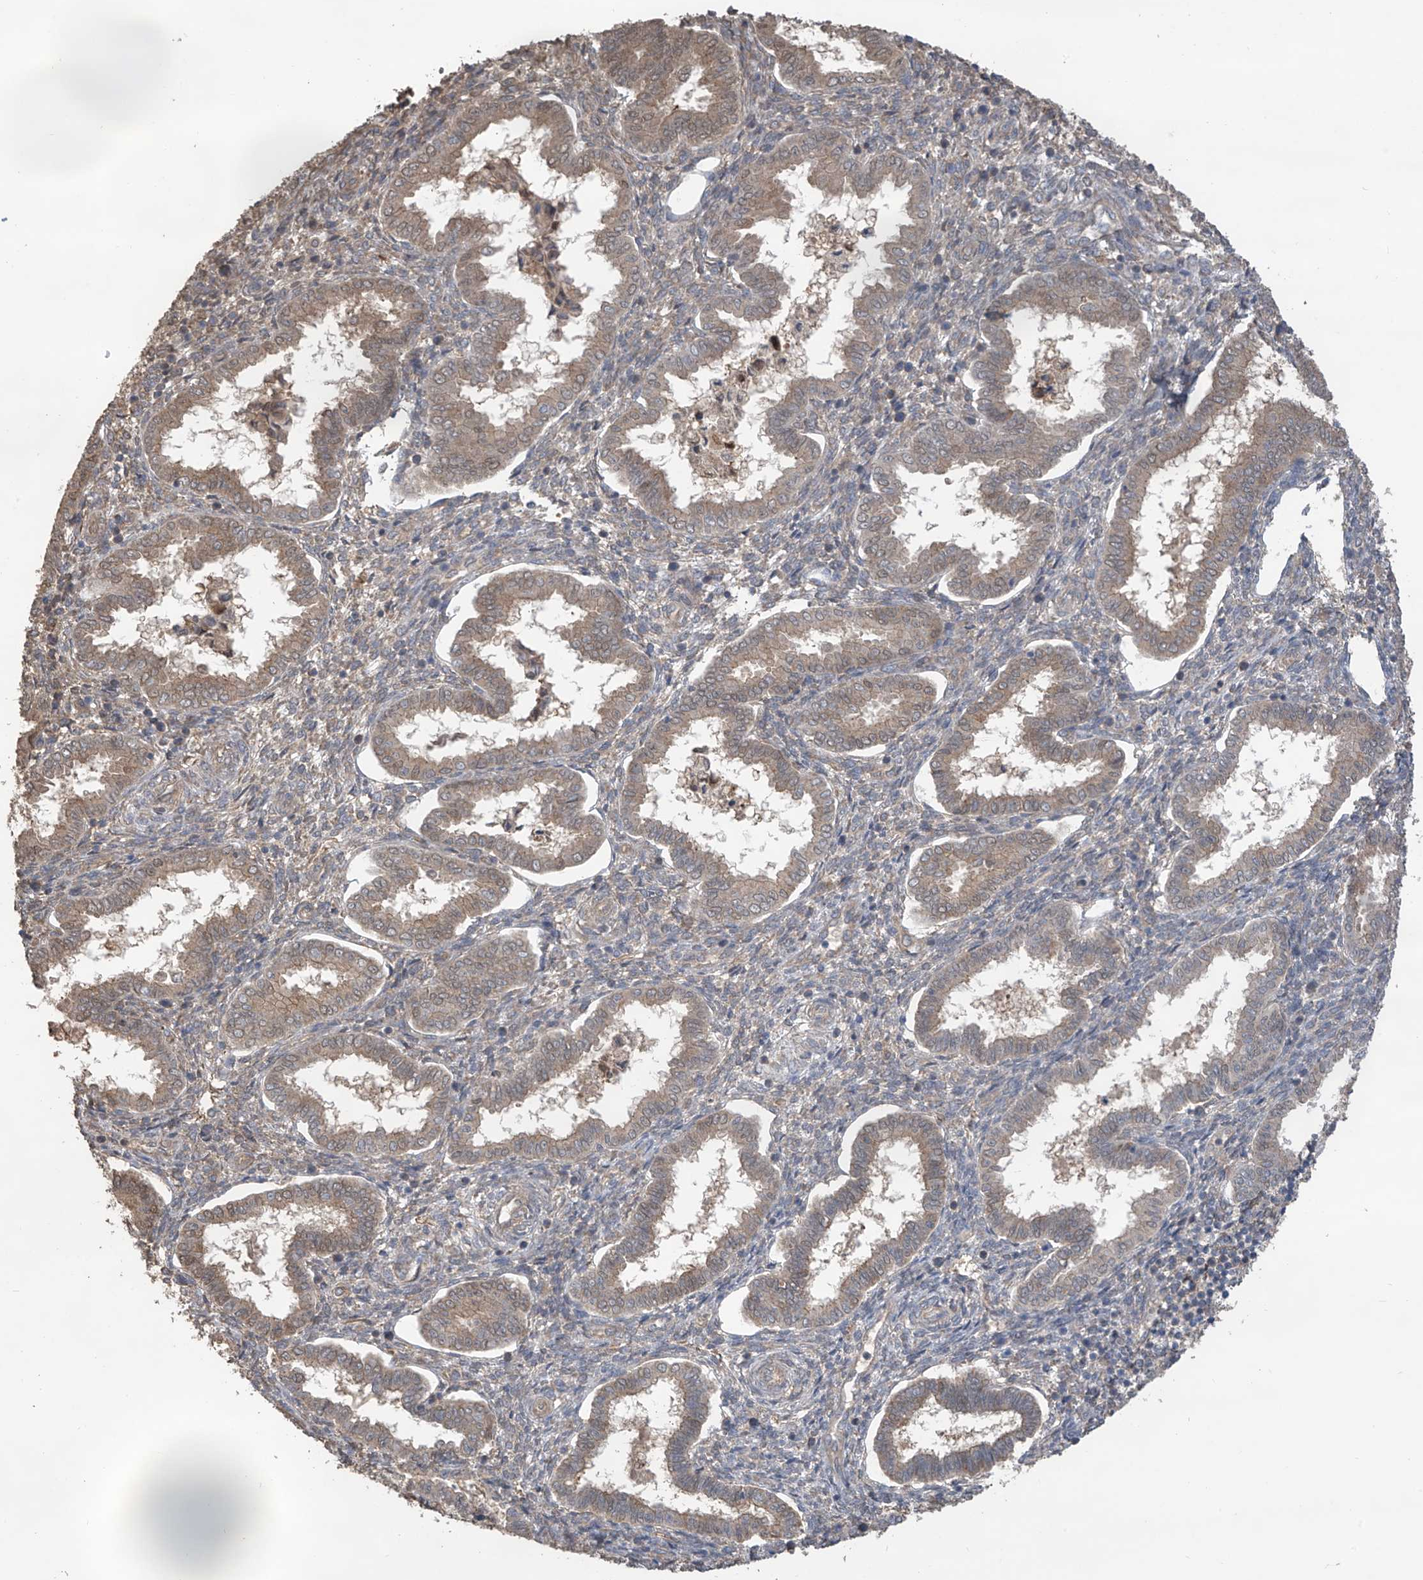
{"staining": {"intensity": "weak", "quantity": "<25%", "location": "cytoplasmic/membranous"}, "tissue": "endometrium", "cell_type": "Cells in endometrial stroma", "image_type": "normal", "snomed": [{"axis": "morphology", "description": "Normal tissue, NOS"}, {"axis": "topography", "description": "Endometrium"}], "caption": "High power microscopy histopathology image of an immunohistochemistry (IHC) micrograph of unremarkable endometrium, revealing no significant positivity in cells in endometrial stroma. (DAB (3,3'-diaminobenzidine) IHC with hematoxylin counter stain).", "gene": "PHACTR4", "patient": {"sex": "female", "age": 24}}